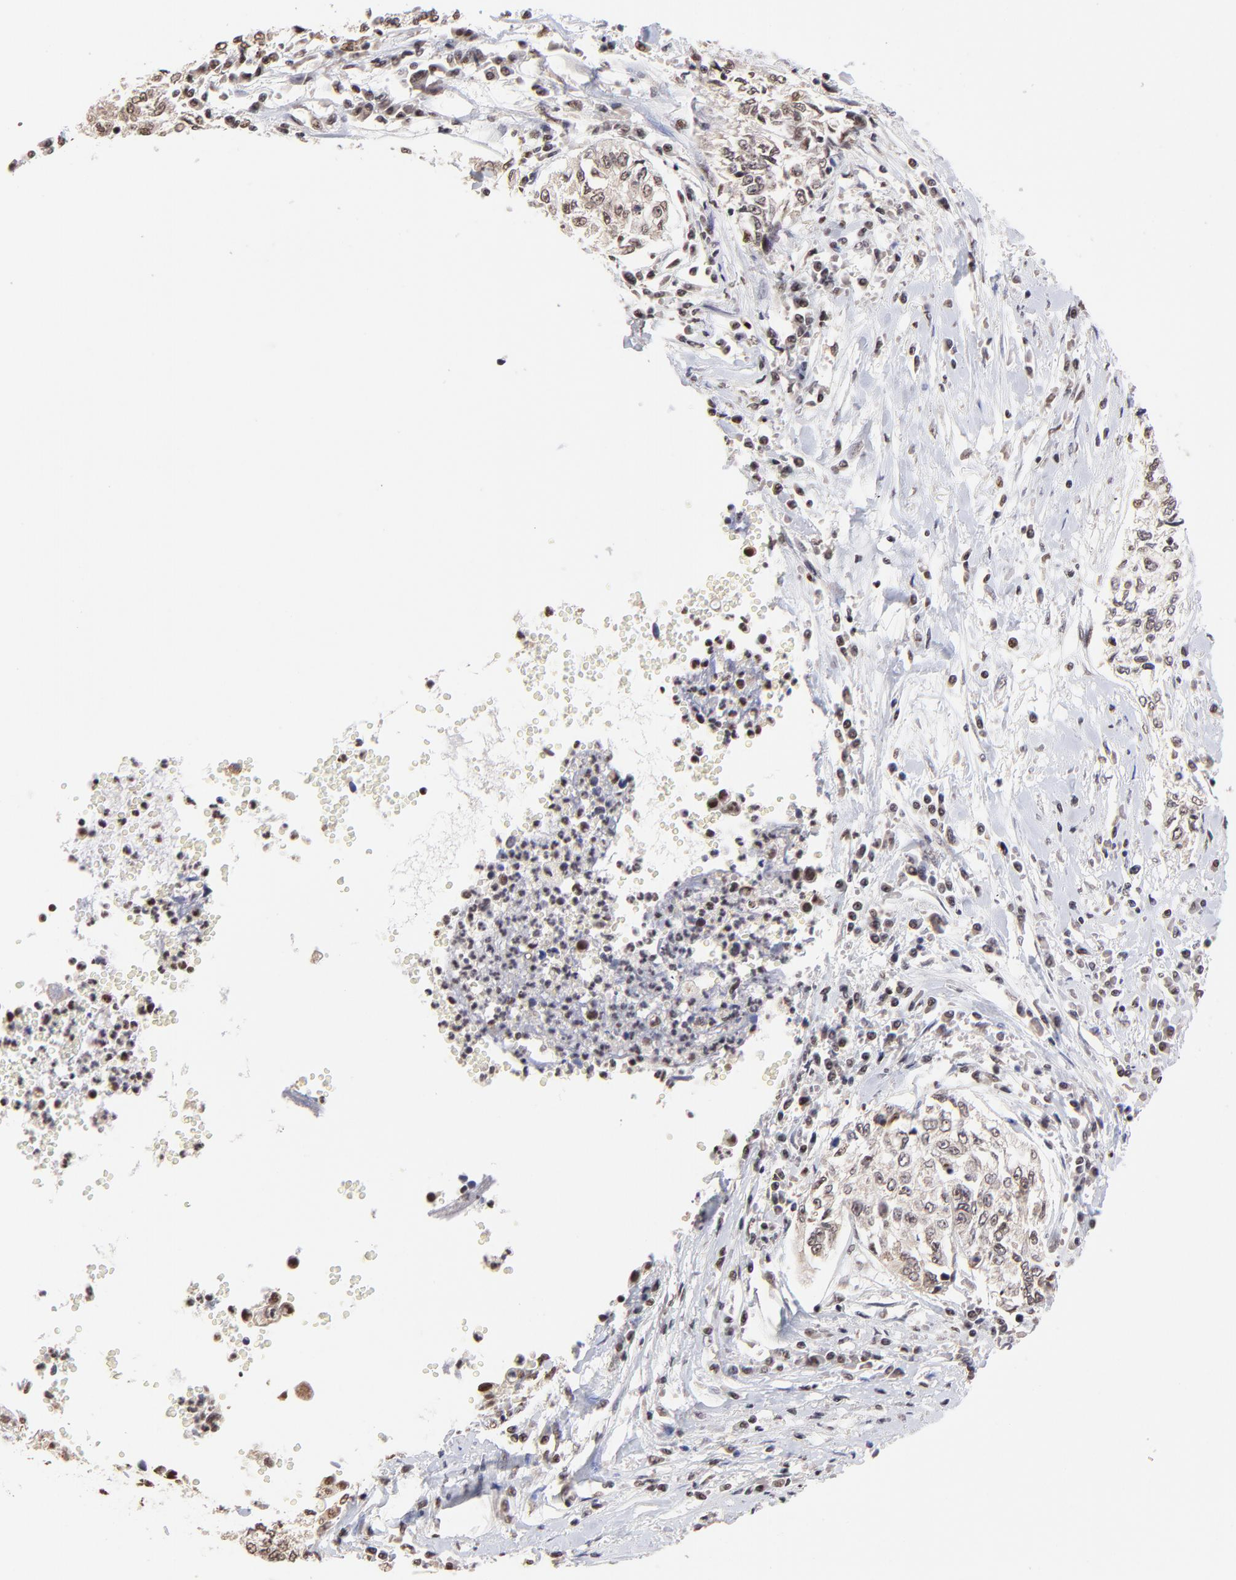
{"staining": {"intensity": "weak", "quantity": ">75%", "location": "nuclear"}, "tissue": "cervical cancer", "cell_type": "Tumor cells", "image_type": "cancer", "snomed": [{"axis": "morphology", "description": "Normal tissue, NOS"}, {"axis": "morphology", "description": "Squamous cell carcinoma, NOS"}, {"axis": "topography", "description": "Cervix"}], "caption": "Weak nuclear staining for a protein is identified in about >75% of tumor cells of cervical cancer using immunohistochemistry.", "gene": "ZNF670", "patient": {"sex": "female", "age": 45}}